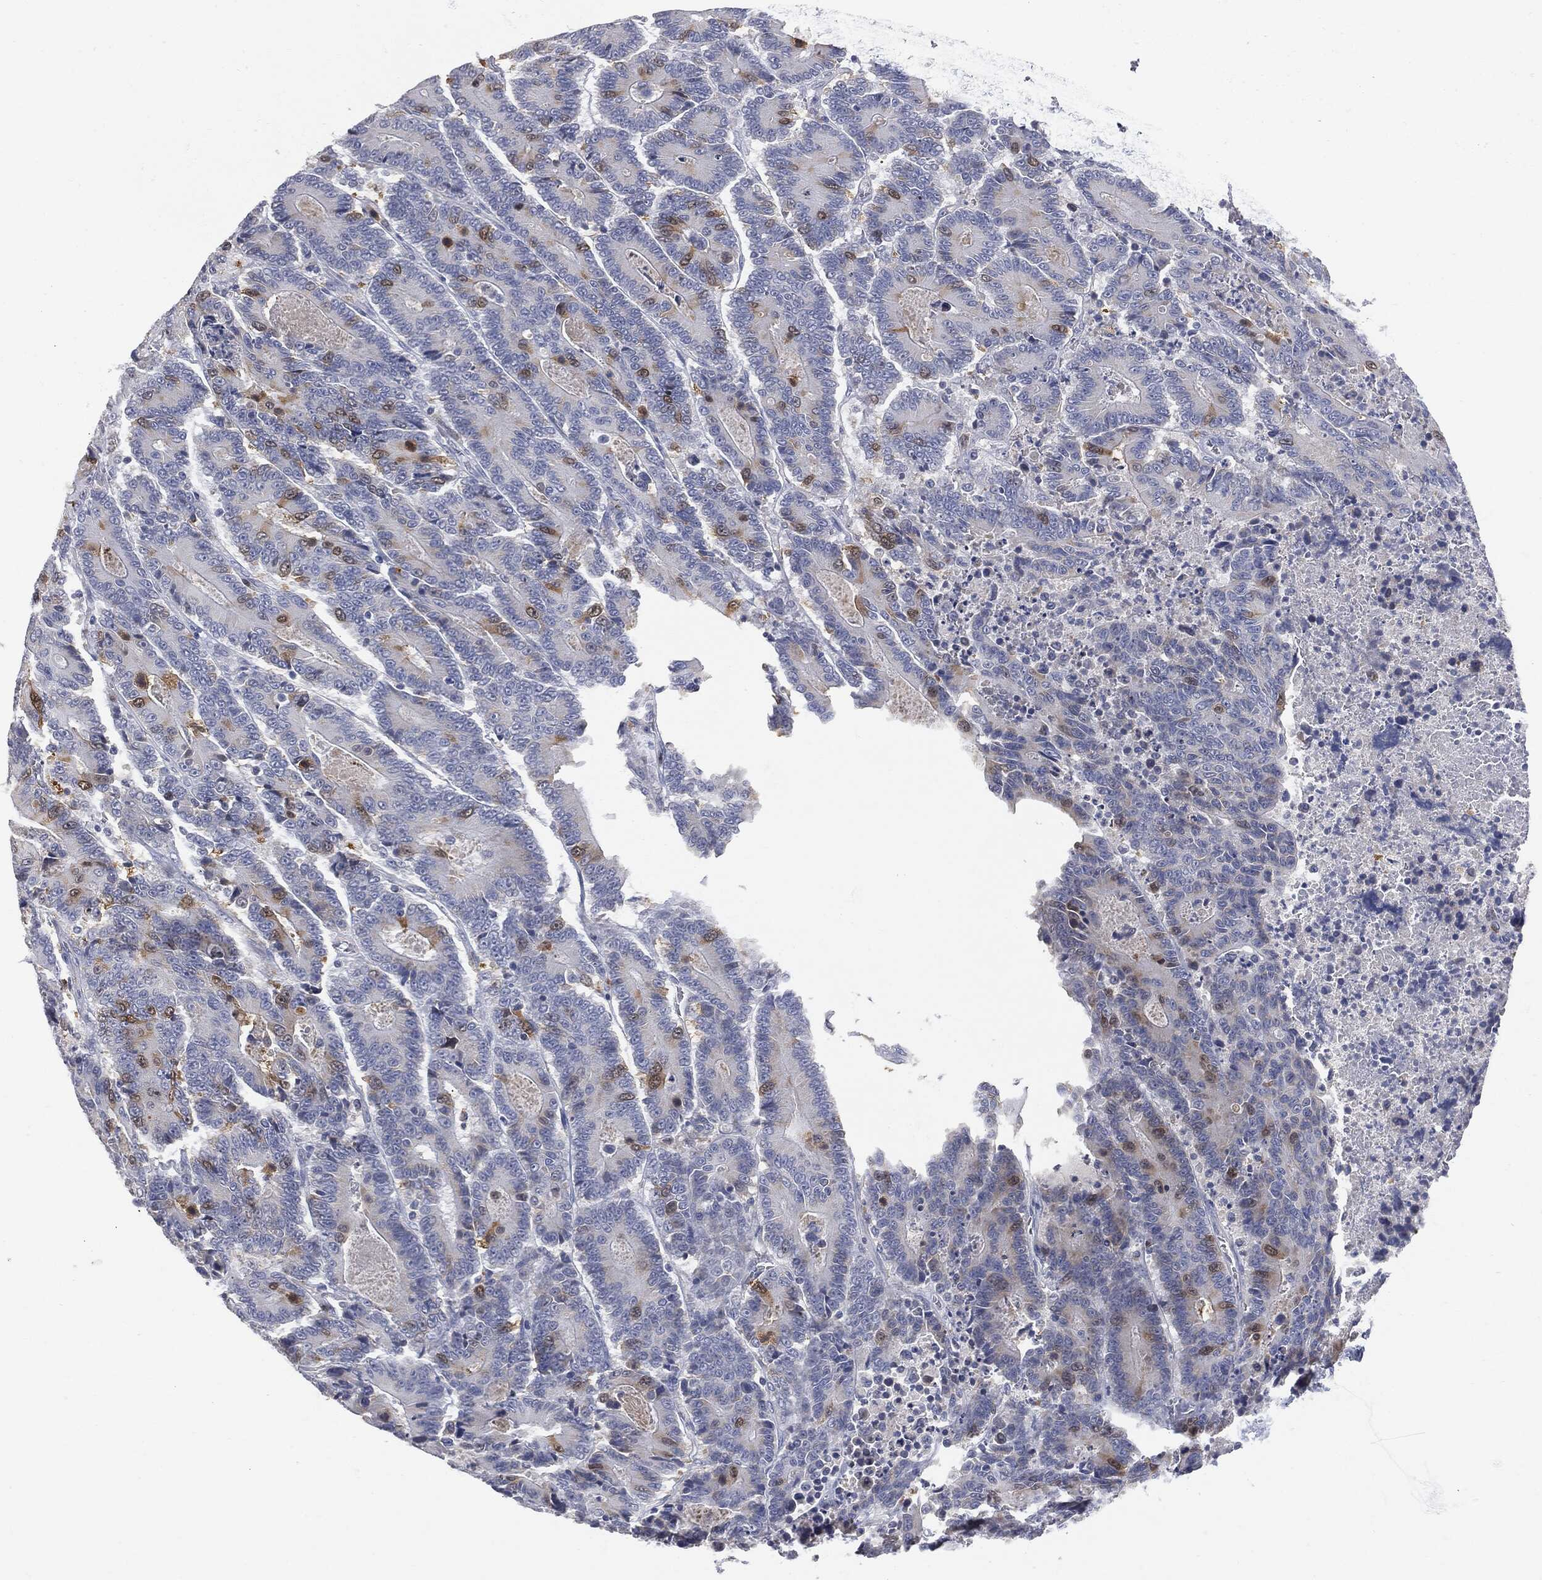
{"staining": {"intensity": "moderate", "quantity": "<25%", "location": "cytoplasmic/membranous"}, "tissue": "colorectal cancer", "cell_type": "Tumor cells", "image_type": "cancer", "snomed": [{"axis": "morphology", "description": "Adenocarcinoma, NOS"}, {"axis": "topography", "description": "Colon"}], "caption": "Immunohistochemical staining of colorectal cancer (adenocarcinoma) exhibits moderate cytoplasmic/membranous protein expression in about <25% of tumor cells.", "gene": "UBE2C", "patient": {"sex": "male", "age": 83}}